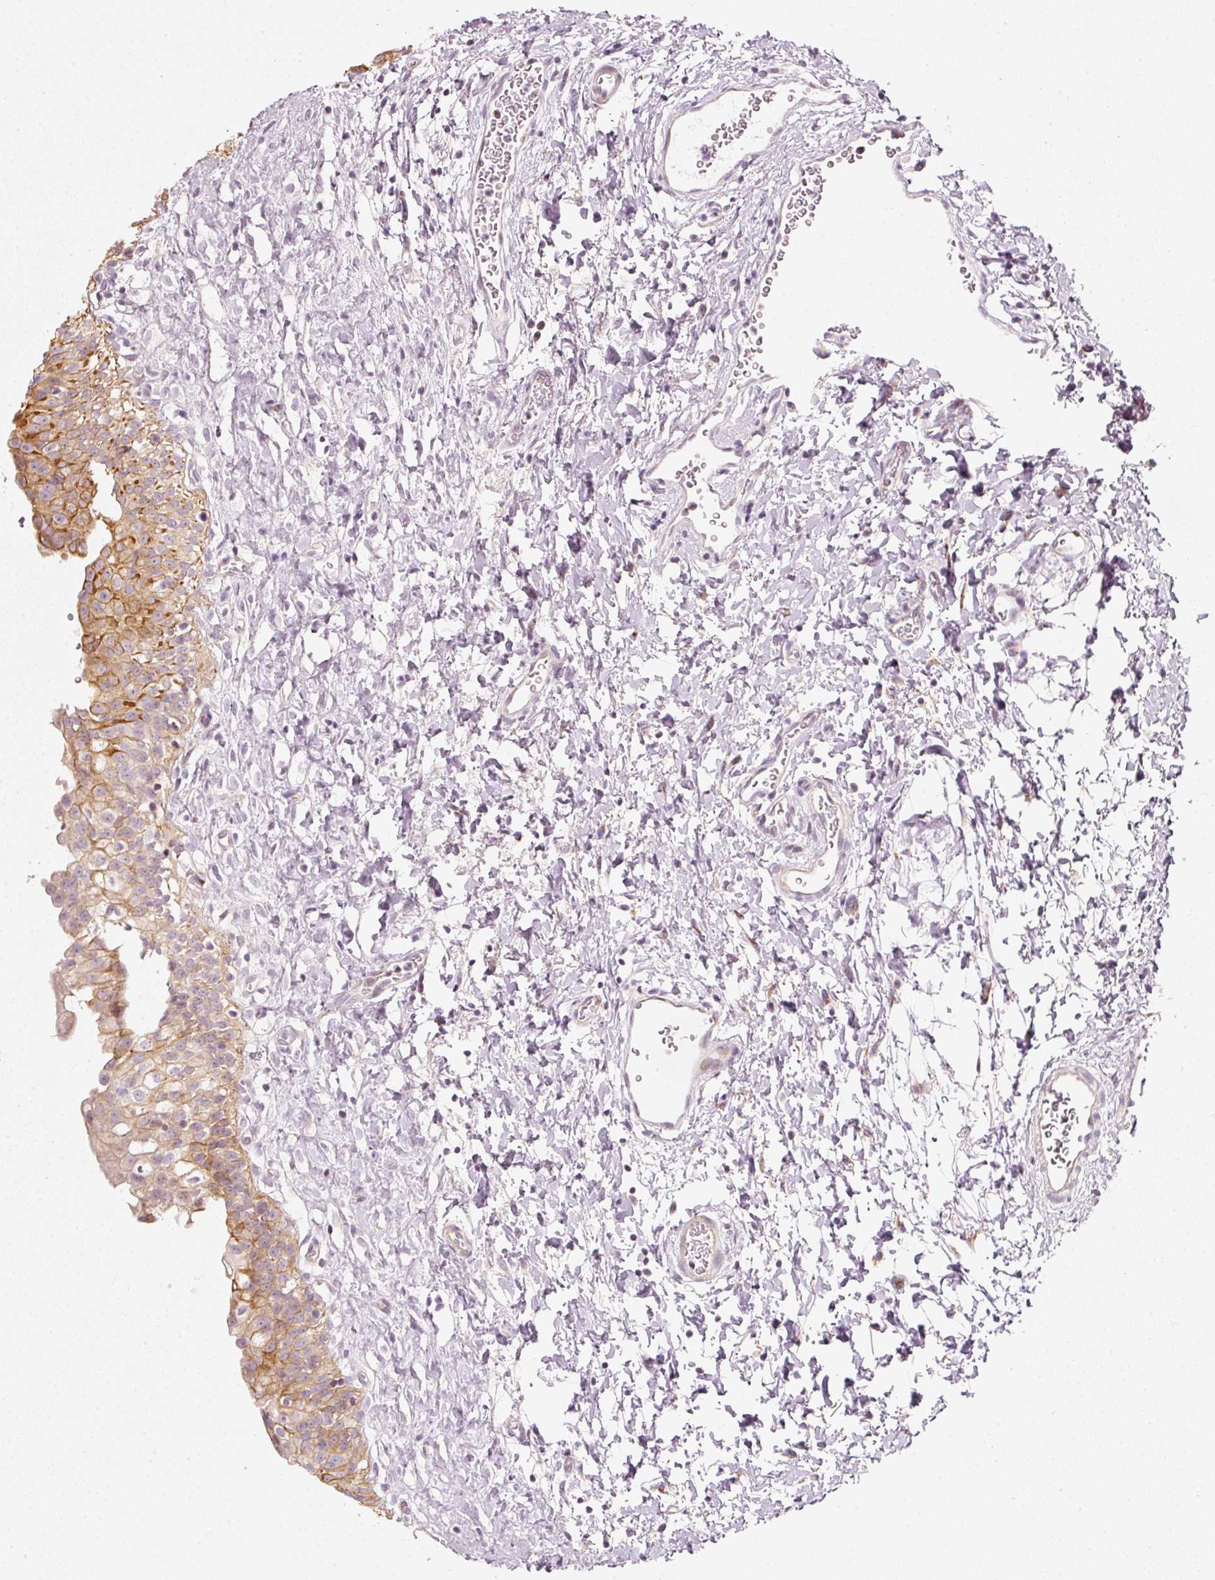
{"staining": {"intensity": "moderate", "quantity": ">75%", "location": "cytoplasmic/membranous"}, "tissue": "urinary bladder", "cell_type": "Urothelial cells", "image_type": "normal", "snomed": [{"axis": "morphology", "description": "Normal tissue, NOS"}, {"axis": "topography", "description": "Urinary bladder"}], "caption": "The micrograph displays a brown stain indicating the presence of a protein in the cytoplasmic/membranous of urothelial cells in urinary bladder. Nuclei are stained in blue.", "gene": "SLC20A1", "patient": {"sex": "male", "age": 51}}